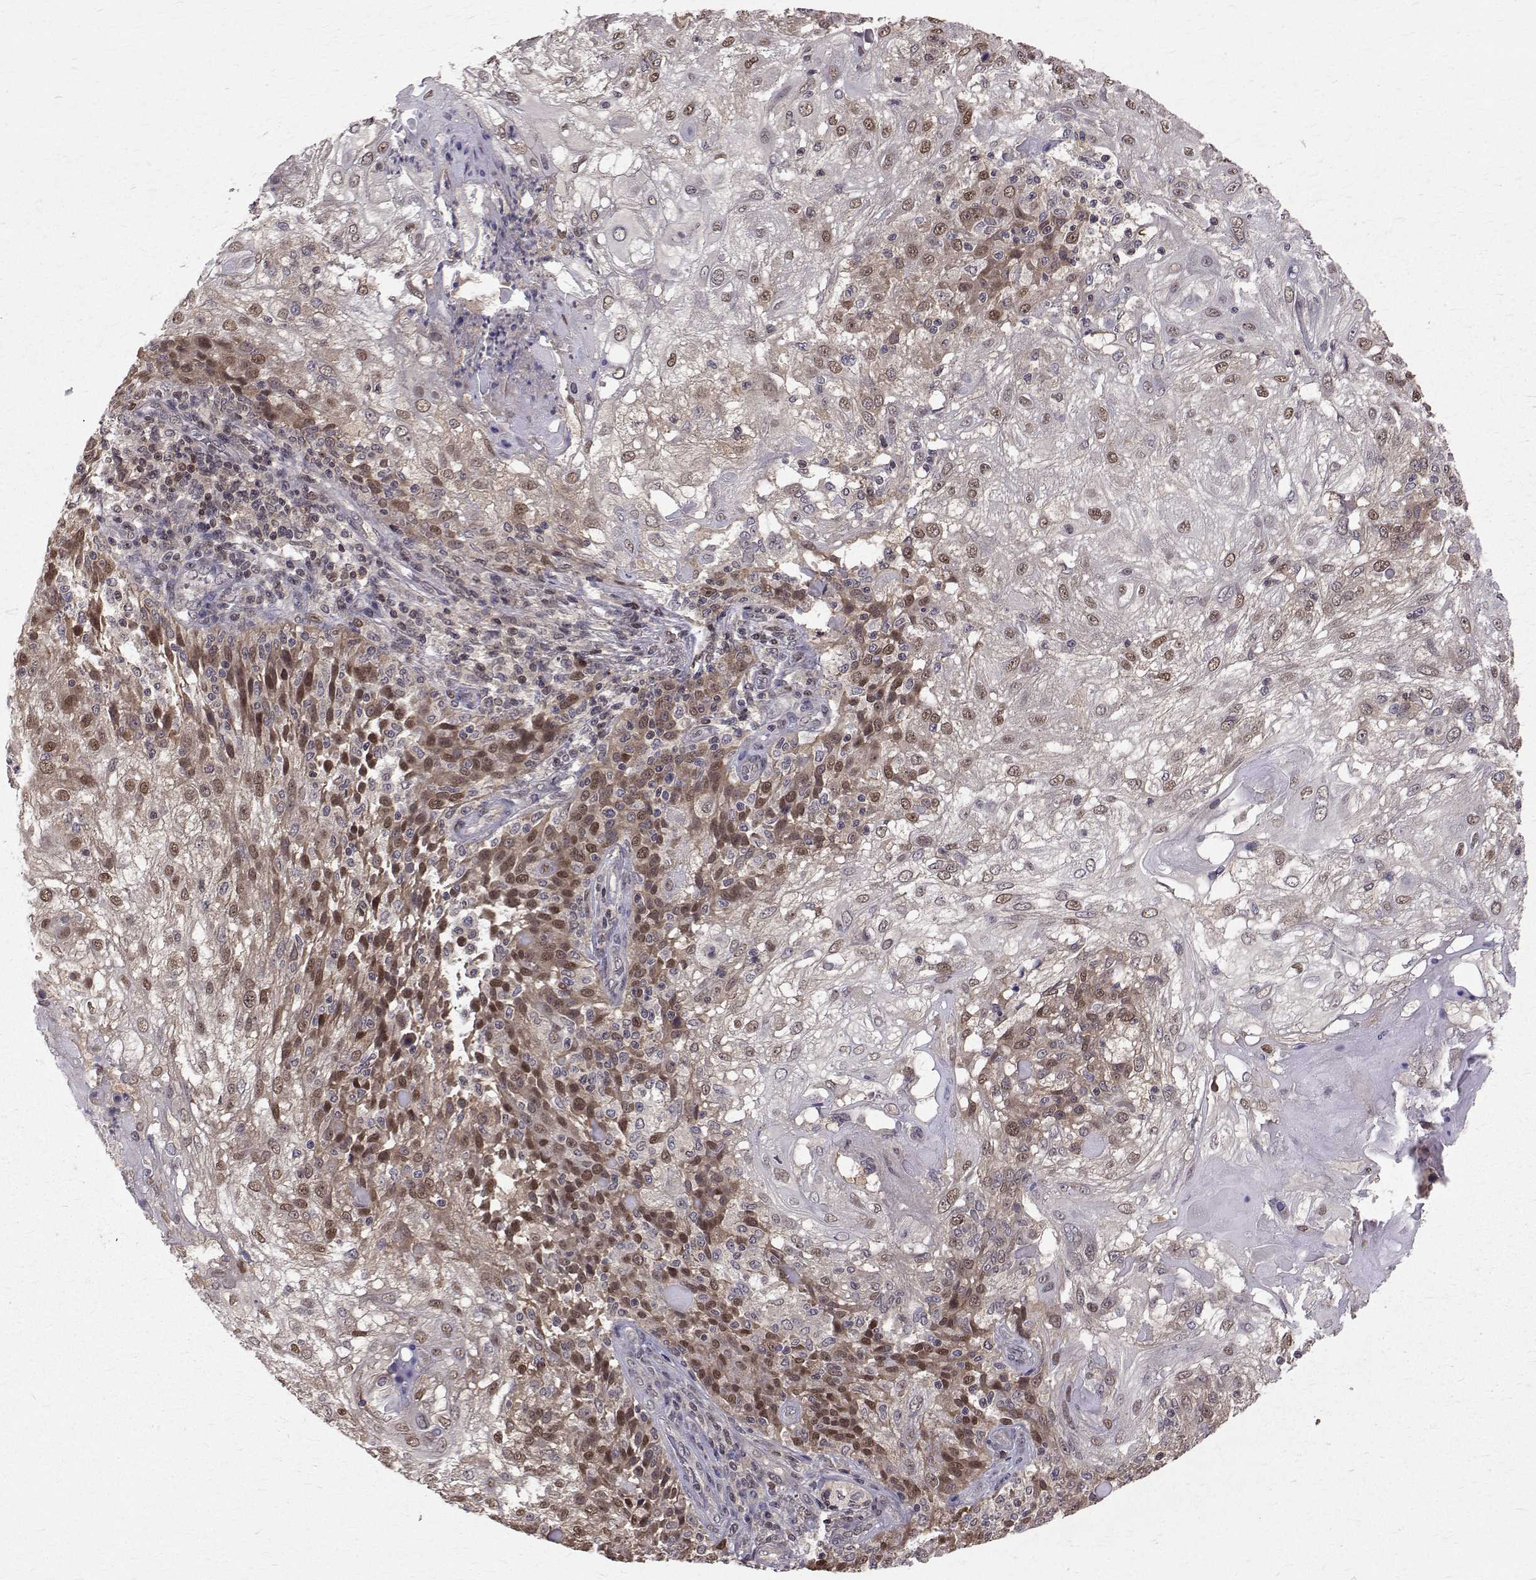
{"staining": {"intensity": "moderate", "quantity": "<25%", "location": "cytoplasmic/membranous,nuclear"}, "tissue": "skin cancer", "cell_type": "Tumor cells", "image_type": "cancer", "snomed": [{"axis": "morphology", "description": "Normal tissue, NOS"}, {"axis": "morphology", "description": "Squamous cell carcinoma, NOS"}, {"axis": "topography", "description": "Skin"}], "caption": "About <25% of tumor cells in skin cancer (squamous cell carcinoma) demonstrate moderate cytoplasmic/membranous and nuclear protein positivity as visualized by brown immunohistochemical staining.", "gene": "NIF3L1", "patient": {"sex": "female", "age": 83}}